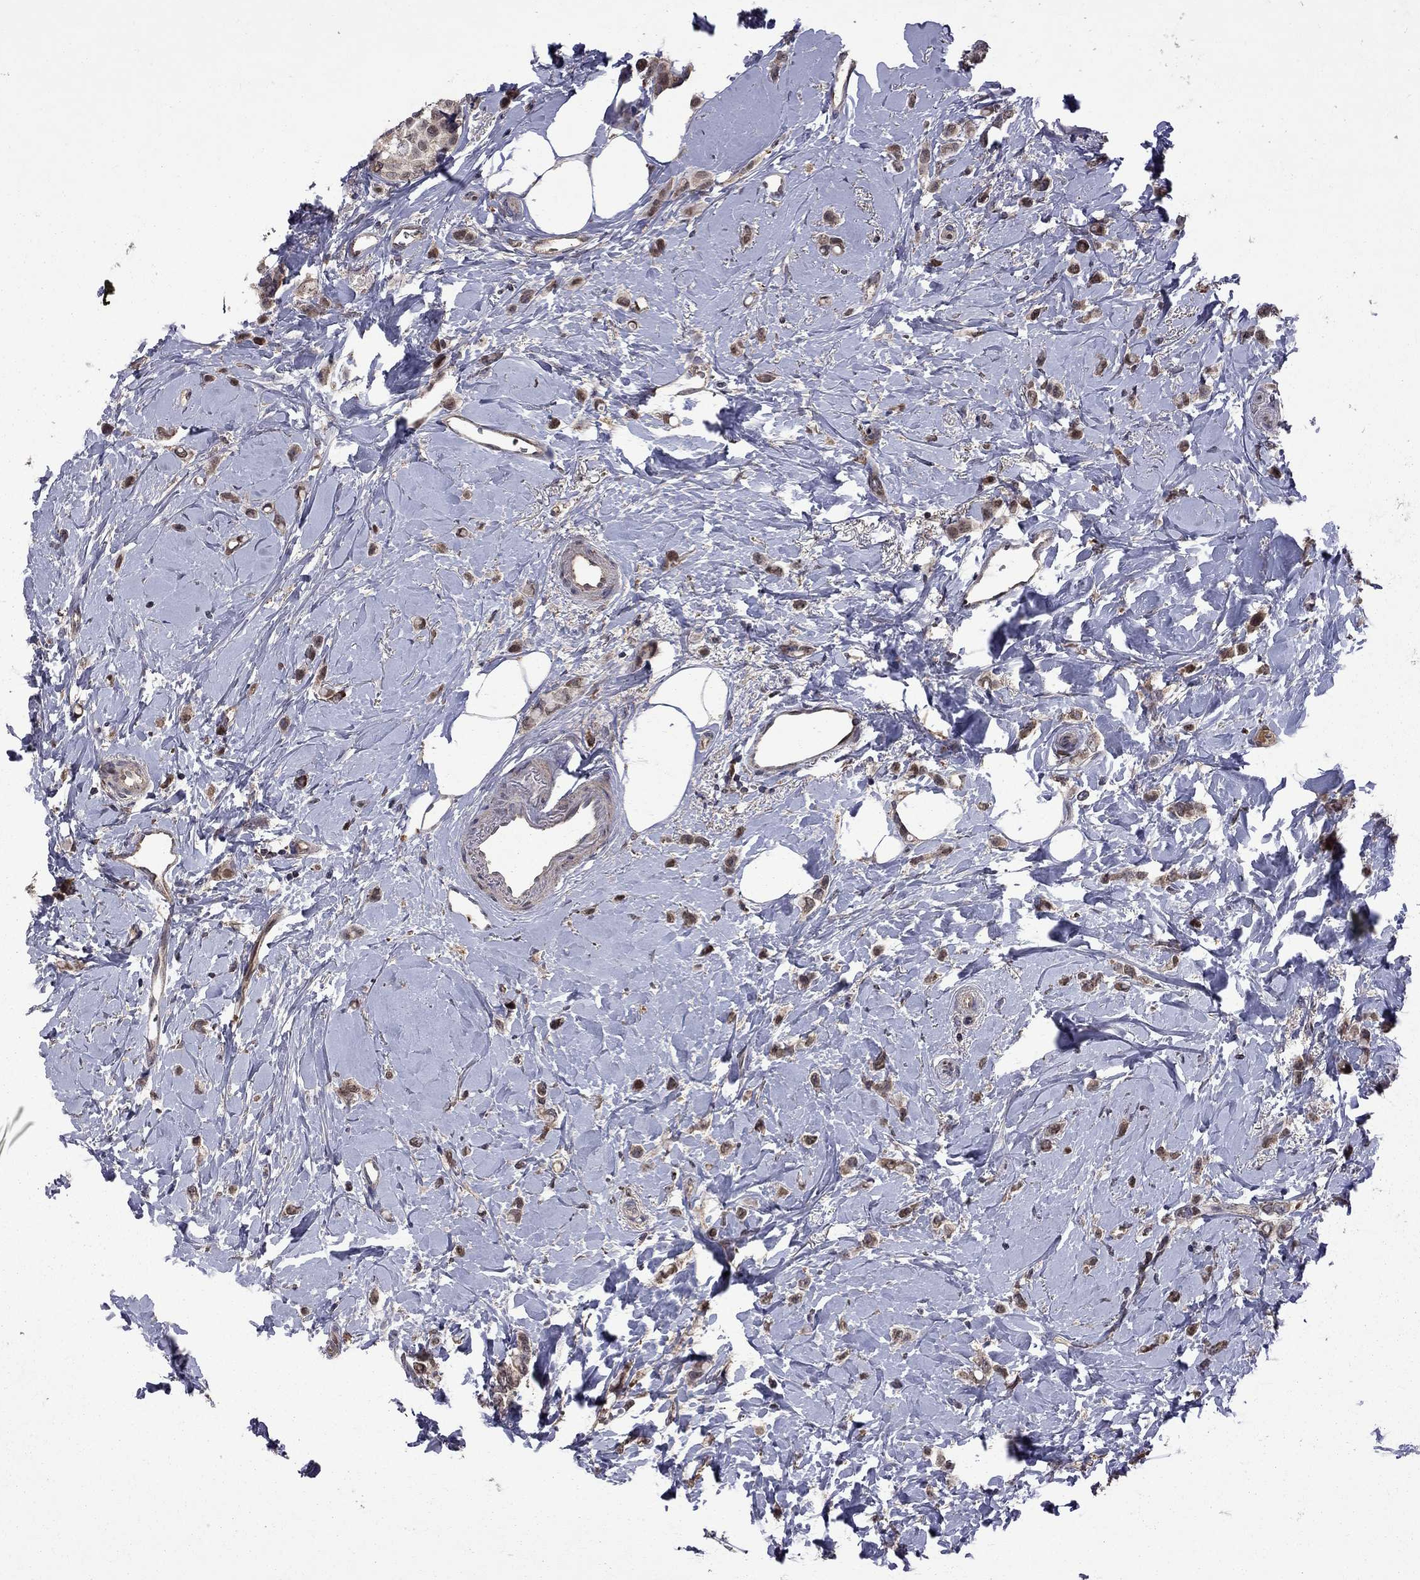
{"staining": {"intensity": "moderate", "quantity": ">75%", "location": "cytoplasmic/membranous"}, "tissue": "breast cancer", "cell_type": "Tumor cells", "image_type": "cancer", "snomed": [{"axis": "morphology", "description": "Lobular carcinoma"}, {"axis": "topography", "description": "Breast"}], "caption": "Breast cancer tissue reveals moderate cytoplasmic/membranous staining in about >75% of tumor cells (Stains: DAB in brown, nuclei in blue, Microscopy: brightfield microscopy at high magnification).", "gene": "IPP", "patient": {"sex": "female", "age": 66}}